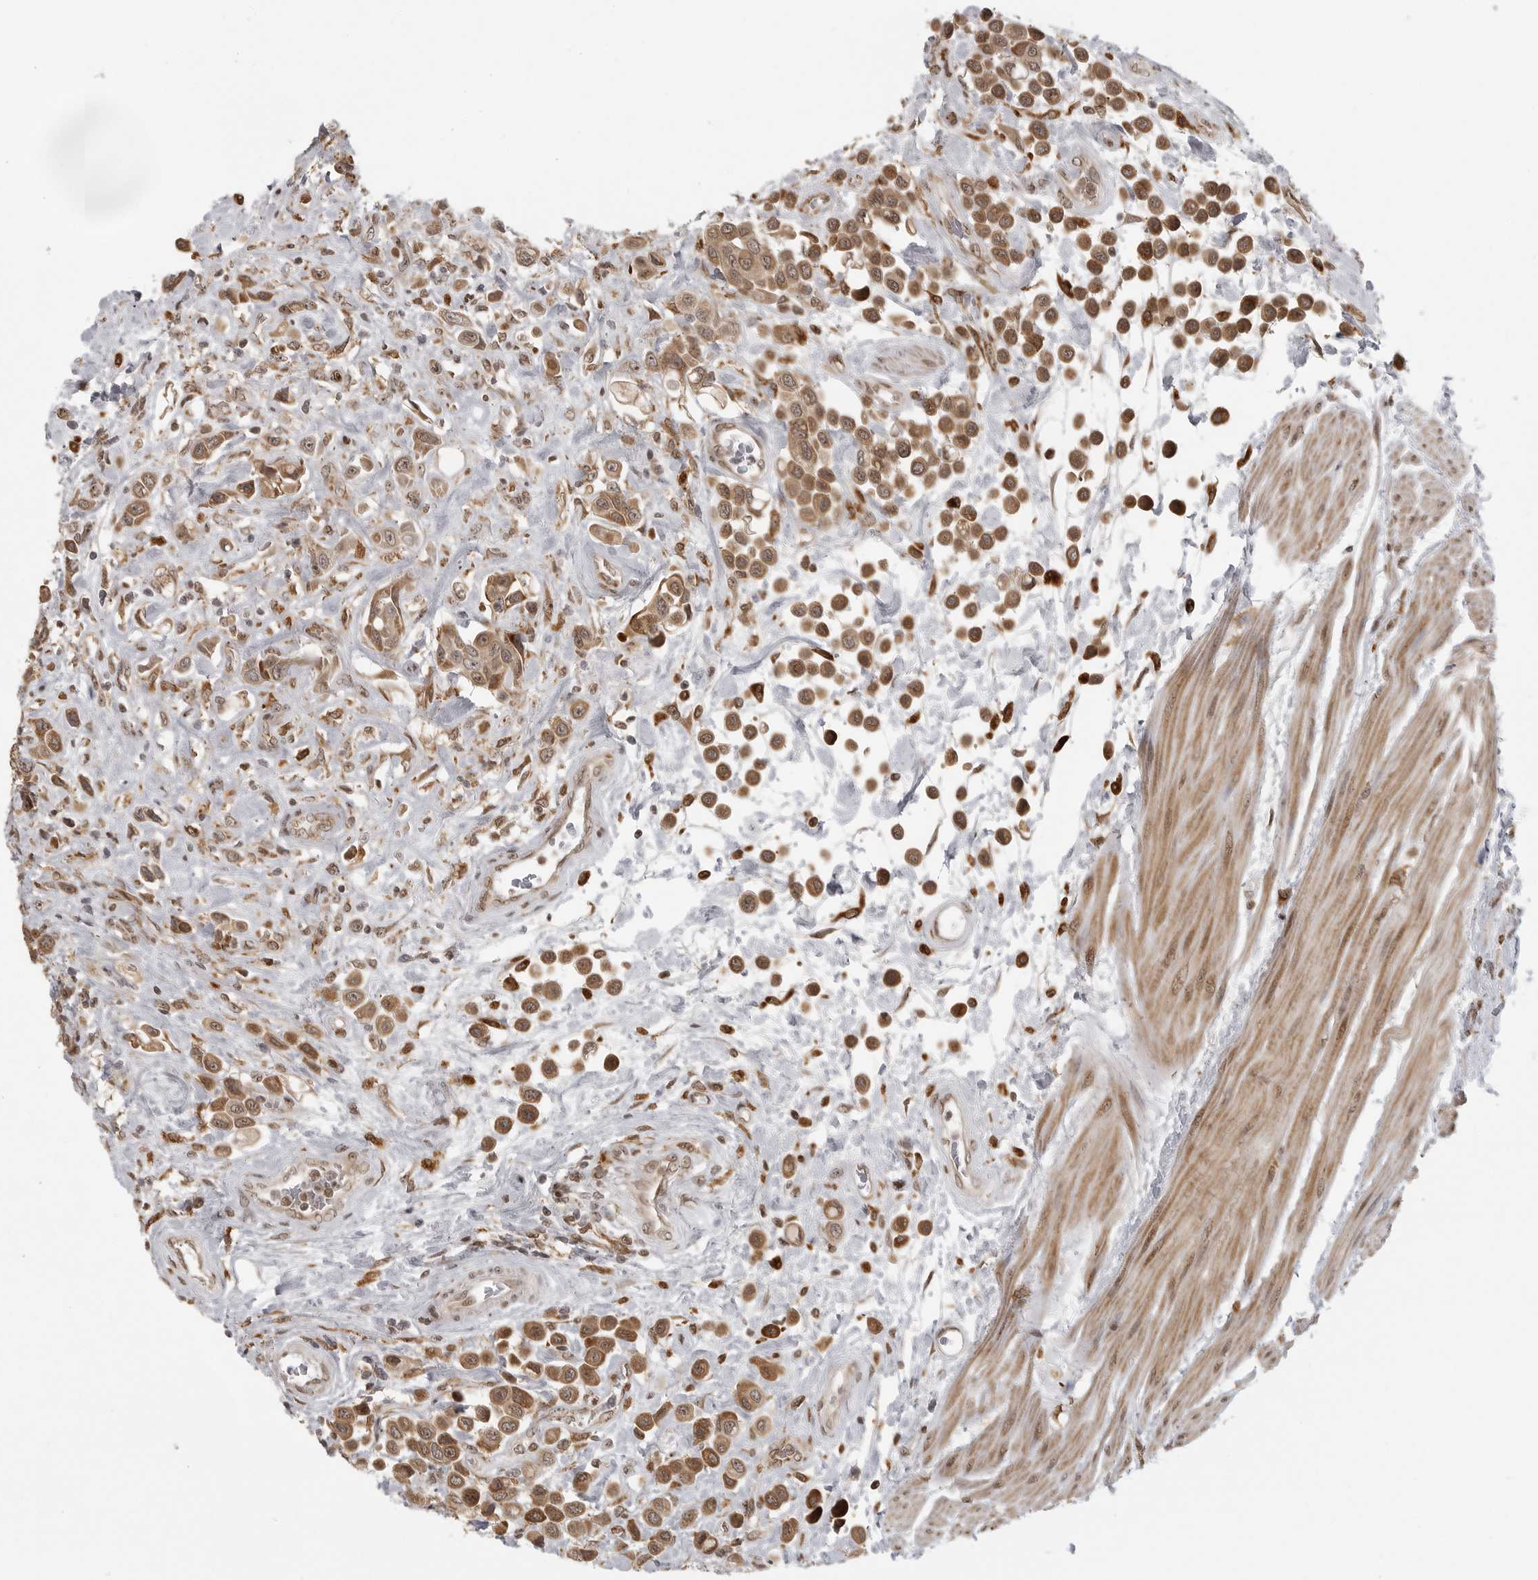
{"staining": {"intensity": "moderate", "quantity": ">75%", "location": "cytoplasmic/membranous,nuclear"}, "tissue": "urothelial cancer", "cell_type": "Tumor cells", "image_type": "cancer", "snomed": [{"axis": "morphology", "description": "Urothelial carcinoma, High grade"}, {"axis": "topography", "description": "Urinary bladder"}], "caption": "Immunohistochemical staining of human urothelial cancer demonstrates moderate cytoplasmic/membranous and nuclear protein expression in about >75% of tumor cells. The staining was performed using DAB, with brown indicating positive protein expression. Nuclei are stained blue with hematoxylin.", "gene": "ISG20L2", "patient": {"sex": "male", "age": 50}}